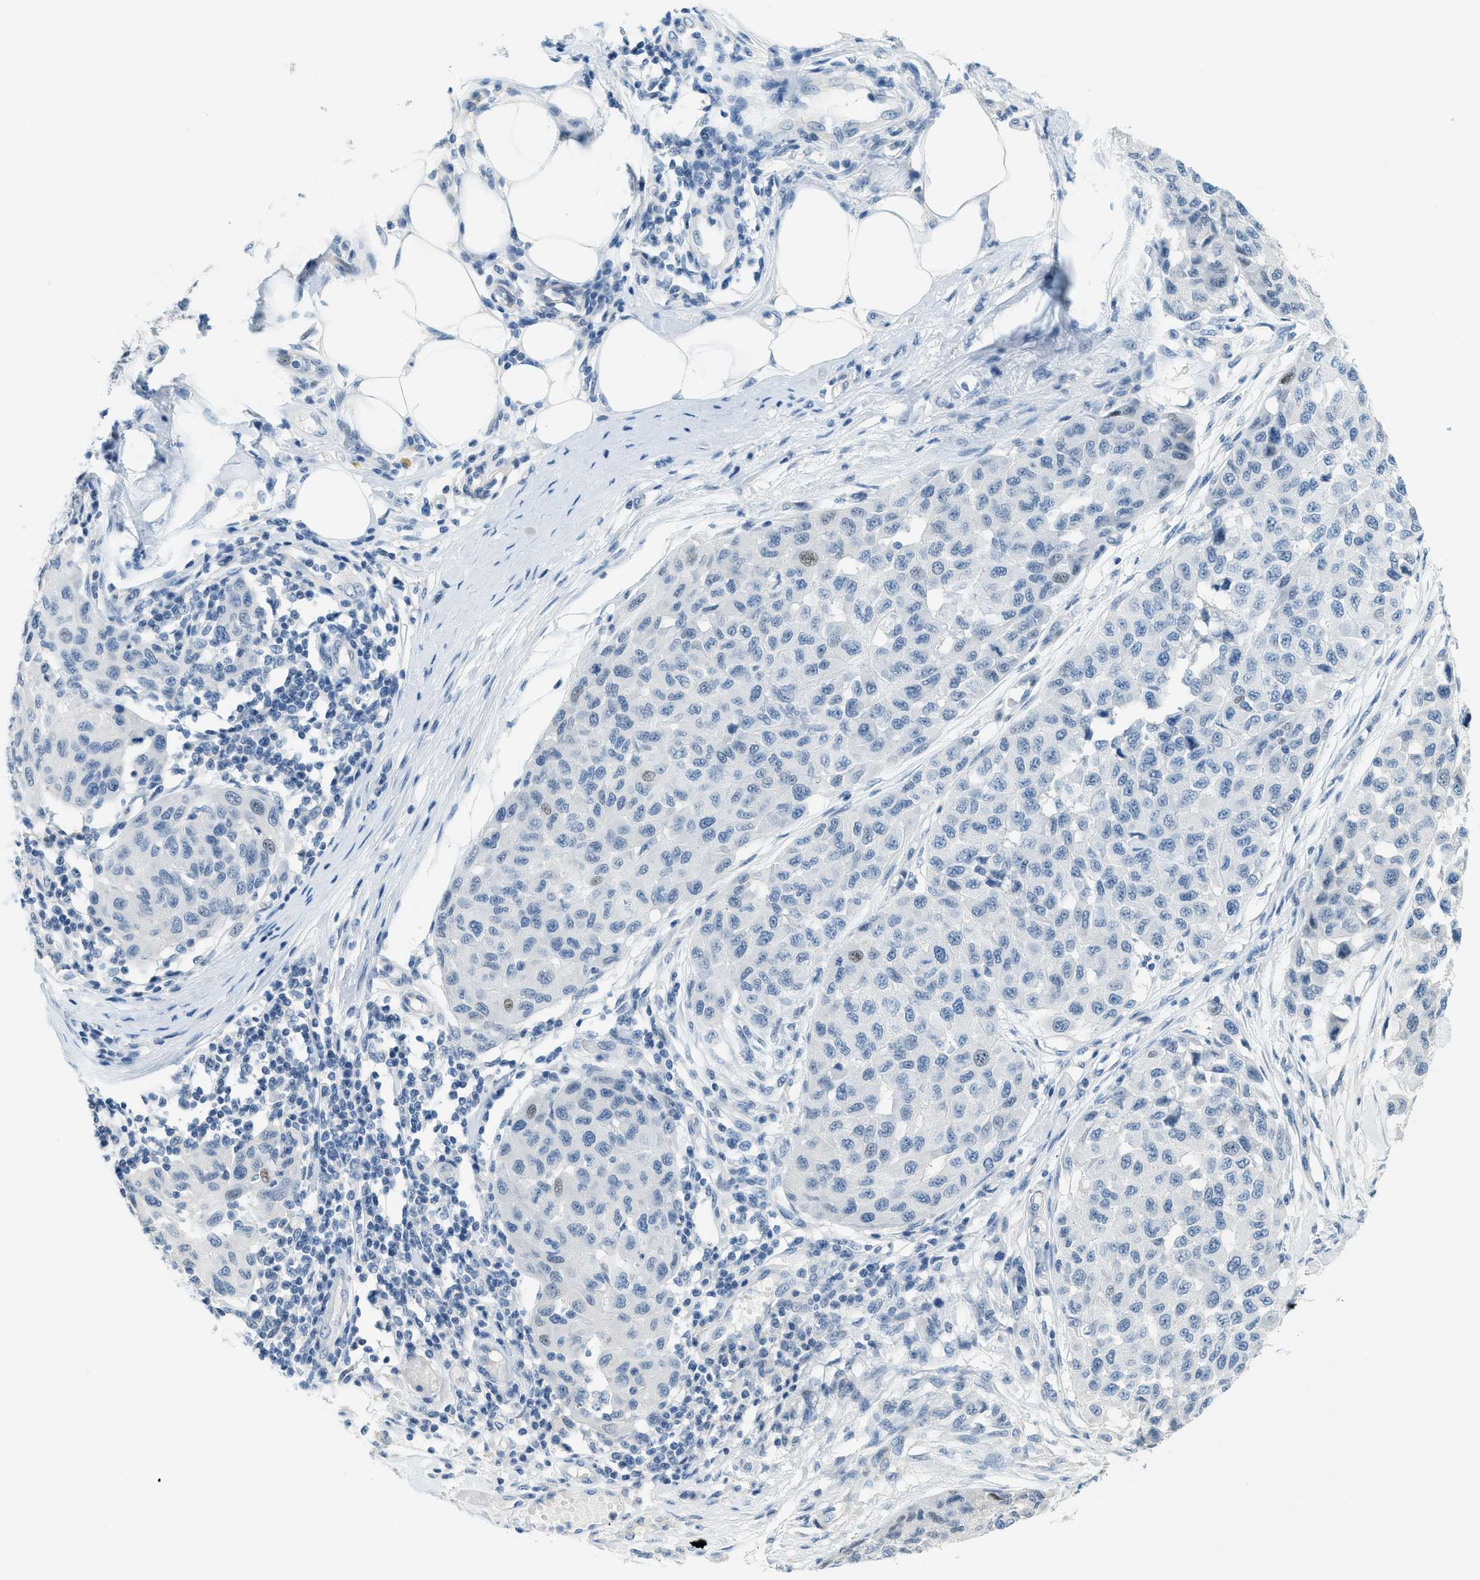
{"staining": {"intensity": "weak", "quantity": "<25%", "location": "nuclear"}, "tissue": "melanoma", "cell_type": "Tumor cells", "image_type": "cancer", "snomed": [{"axis": "morphology", "description": "Normal tissue, NOS"}, {"axis": "morphology", "description": "Malignant melanoma, NOS"}, {"axis": "topography", "description": "Skin"}], "caption": "This is an immunohistochemistry (IHC) image of human malignant melanoma. There is no positivity in tumor cells.", "gene": "CYP4X1", "patient": {"sex": "male", "age": 62}}